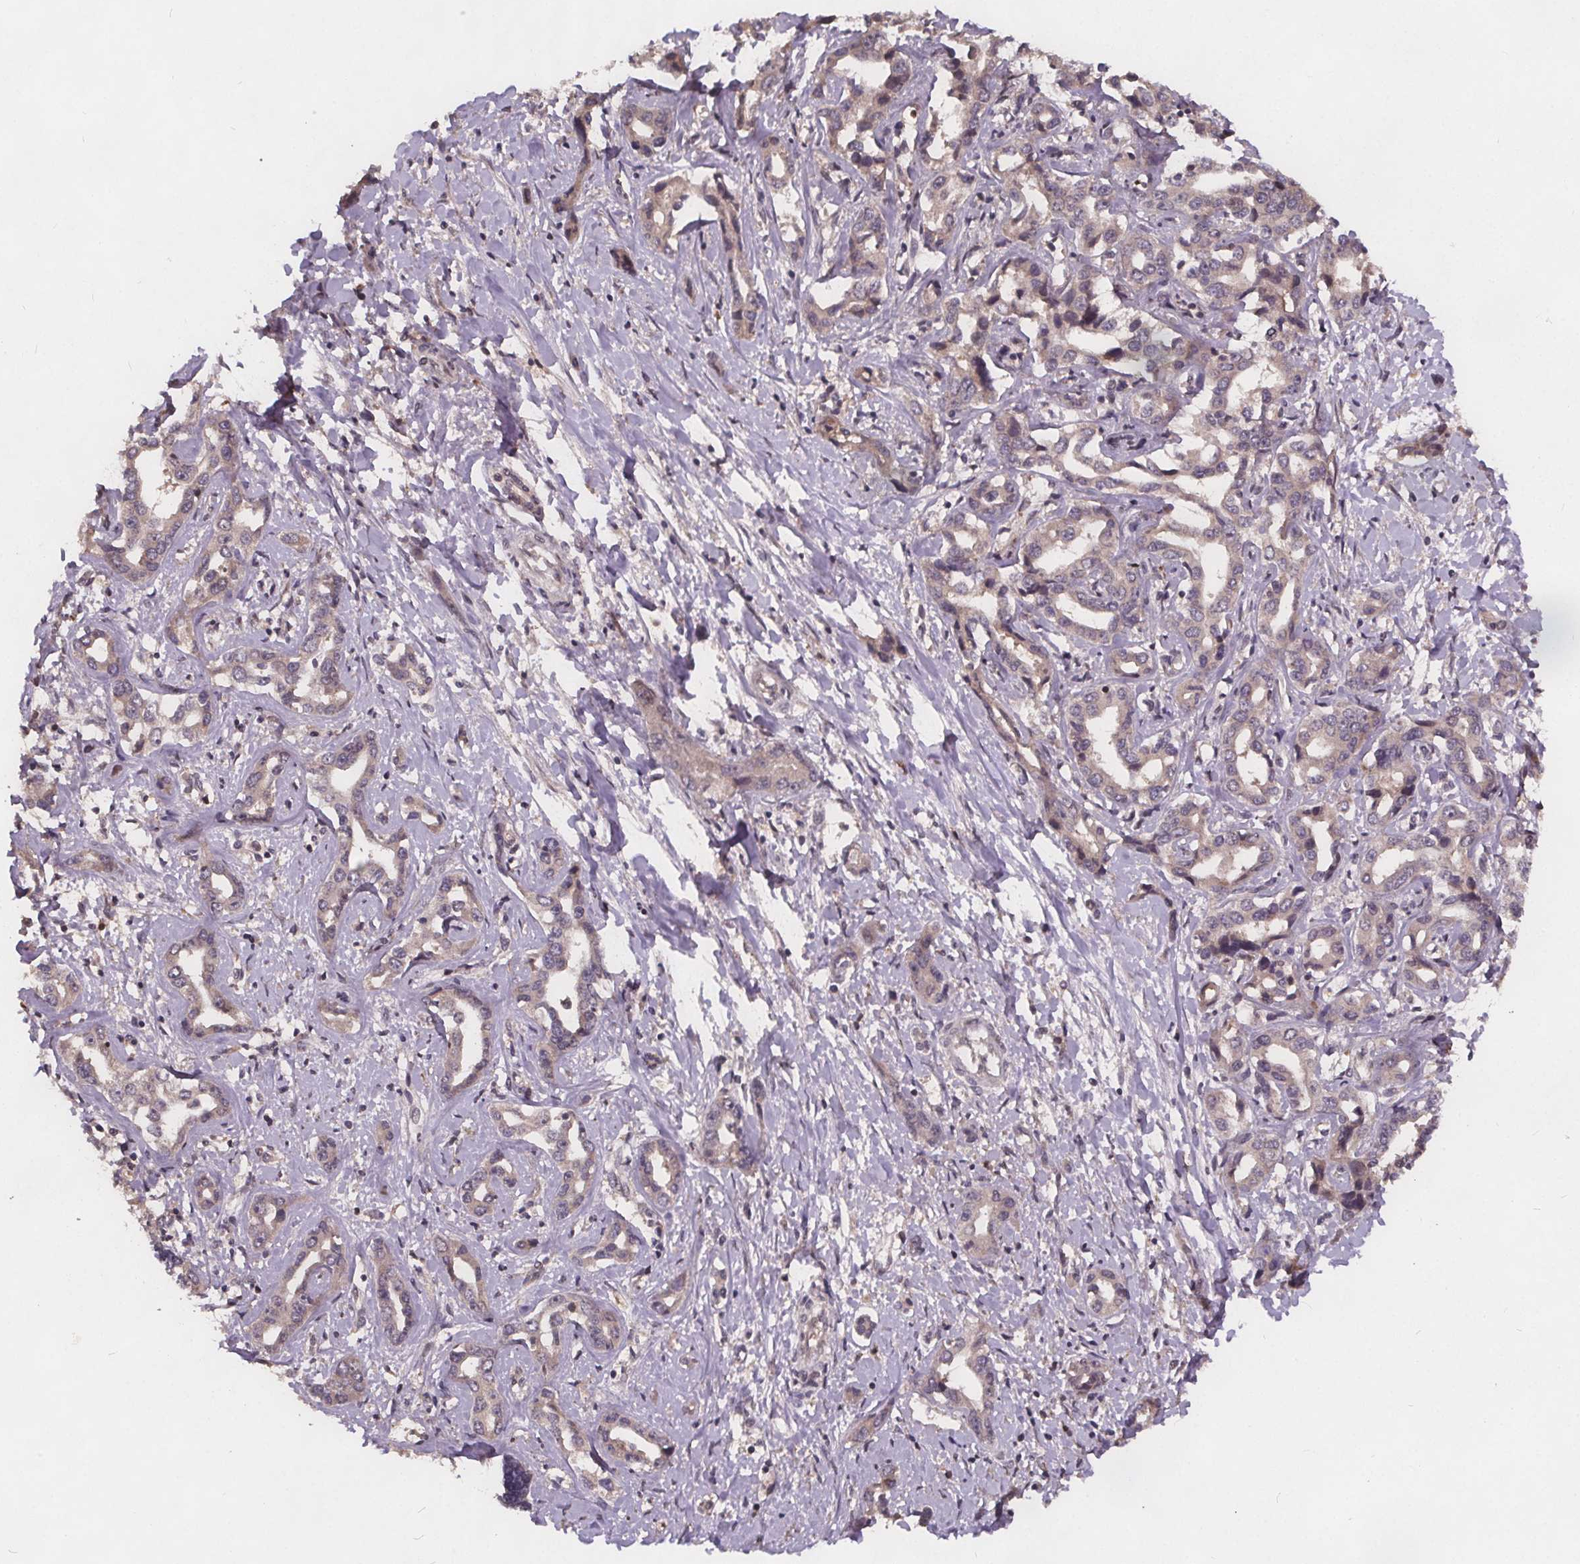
{"staining": {"intensity": "negative", "quantity": "none", "location": "none"}, "tissue": "liver cancer", "cell_type": "Tumor cells", "image_type": "cancer", "snomed": [{"axis": "morphology", "description": "Cholangiocarcinoma"}, {"axis": "topography", "description": "Liver"}], "caption": "High magnification brightfield microscopy of liver cancer (cholangiocarcinoma) stained with DAB (brown) and counterstained with hematoxylin (blue): tumor cells show no significant expression.", "gene": "USP9X", "patient": {"sex": "male", "age": 59}}